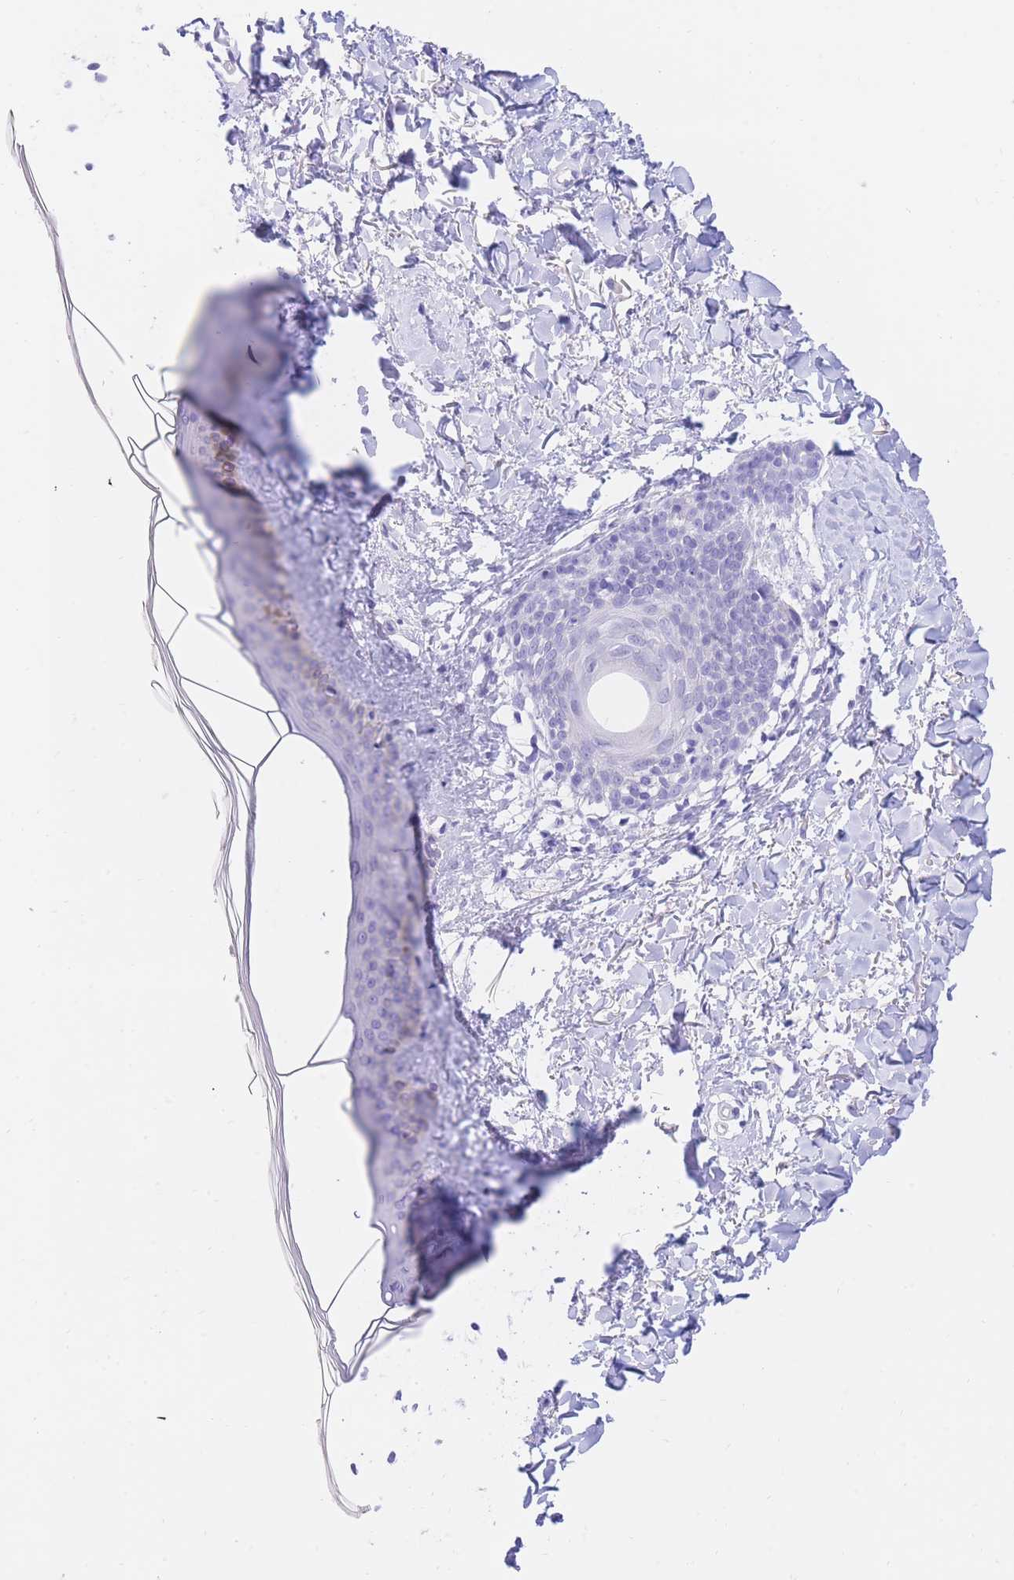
{"staining": {"intensity": "negative", "quantity": "none", "location": "none"}, "tissue": "skin", "cell_type": "Fibroblasts", "image_type": "normal", "snomed": [{"axis": "morphology", "description": "Normal tissue, NOS"}, {"axis": "topography", "description": "Skin"}], "caption": "This photomicrograph is of normal skin stained with immunohistochemistry (IHC) to label a protein in brown with the nuclei are counter-stained blue. There is no positivity in fibroblasts.", "gene": "SSUH2", "patient": {"sex": "female", "age": 58}}